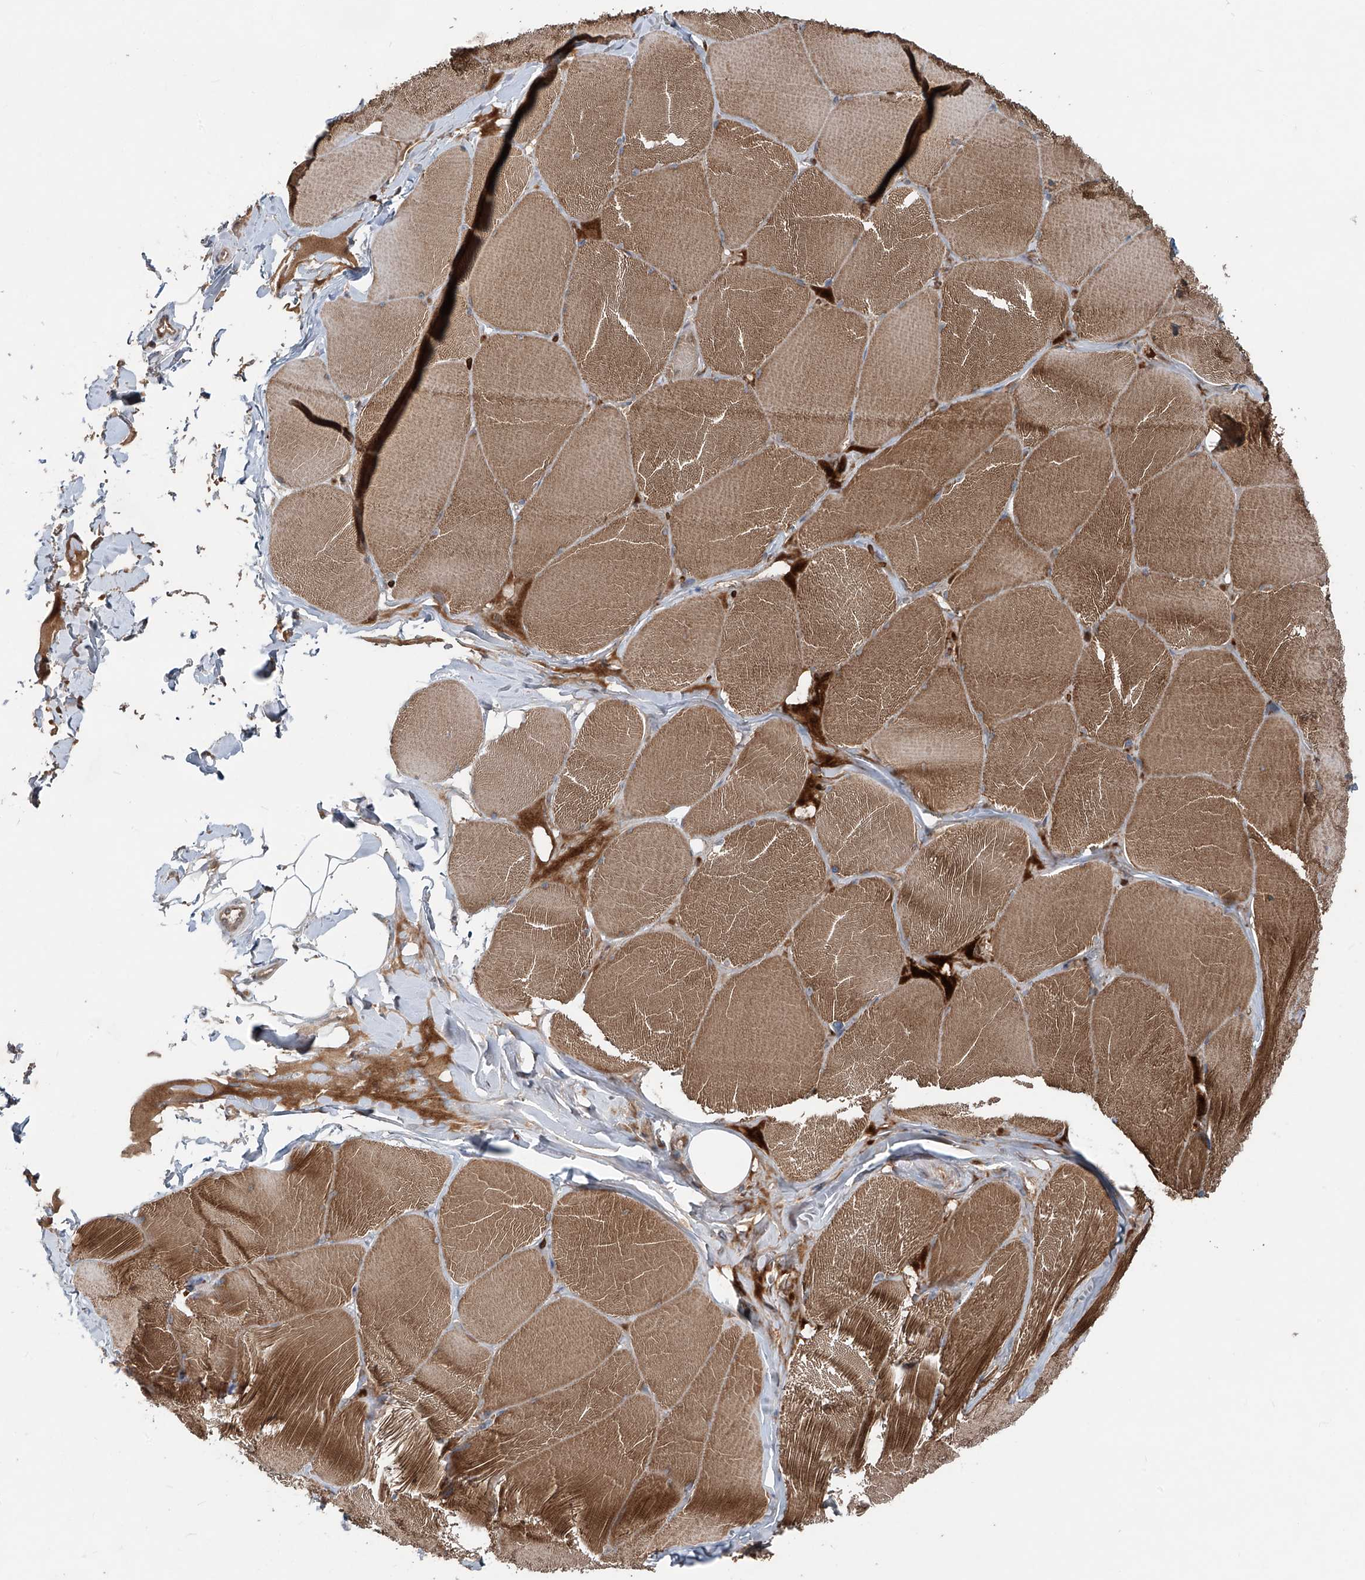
{"staining": {"intensity": "moderate", "quantity": ">75%", "location": "cytoplasmic/membranous"}, "tissue": "skeletal muscle", "cell_type": "Myocytes", "image_type": "normal", "snomed": [{"axis": "morphology", "description": "Normal tissue, NOS"}, {"axis": "topography", "description": "Skin"}, {"axis": "topography", "description": "Skeletal muscle"}], "caption": "Approximately >75% of myocytes in unremarkable skeletal muscle reveal moderate cytoplasmic/membranous protein positivity as visualized by brown immunohistochemical staining.", "gene": "ZDHHC9", "patient": {"sex": "male", "age": 83}}